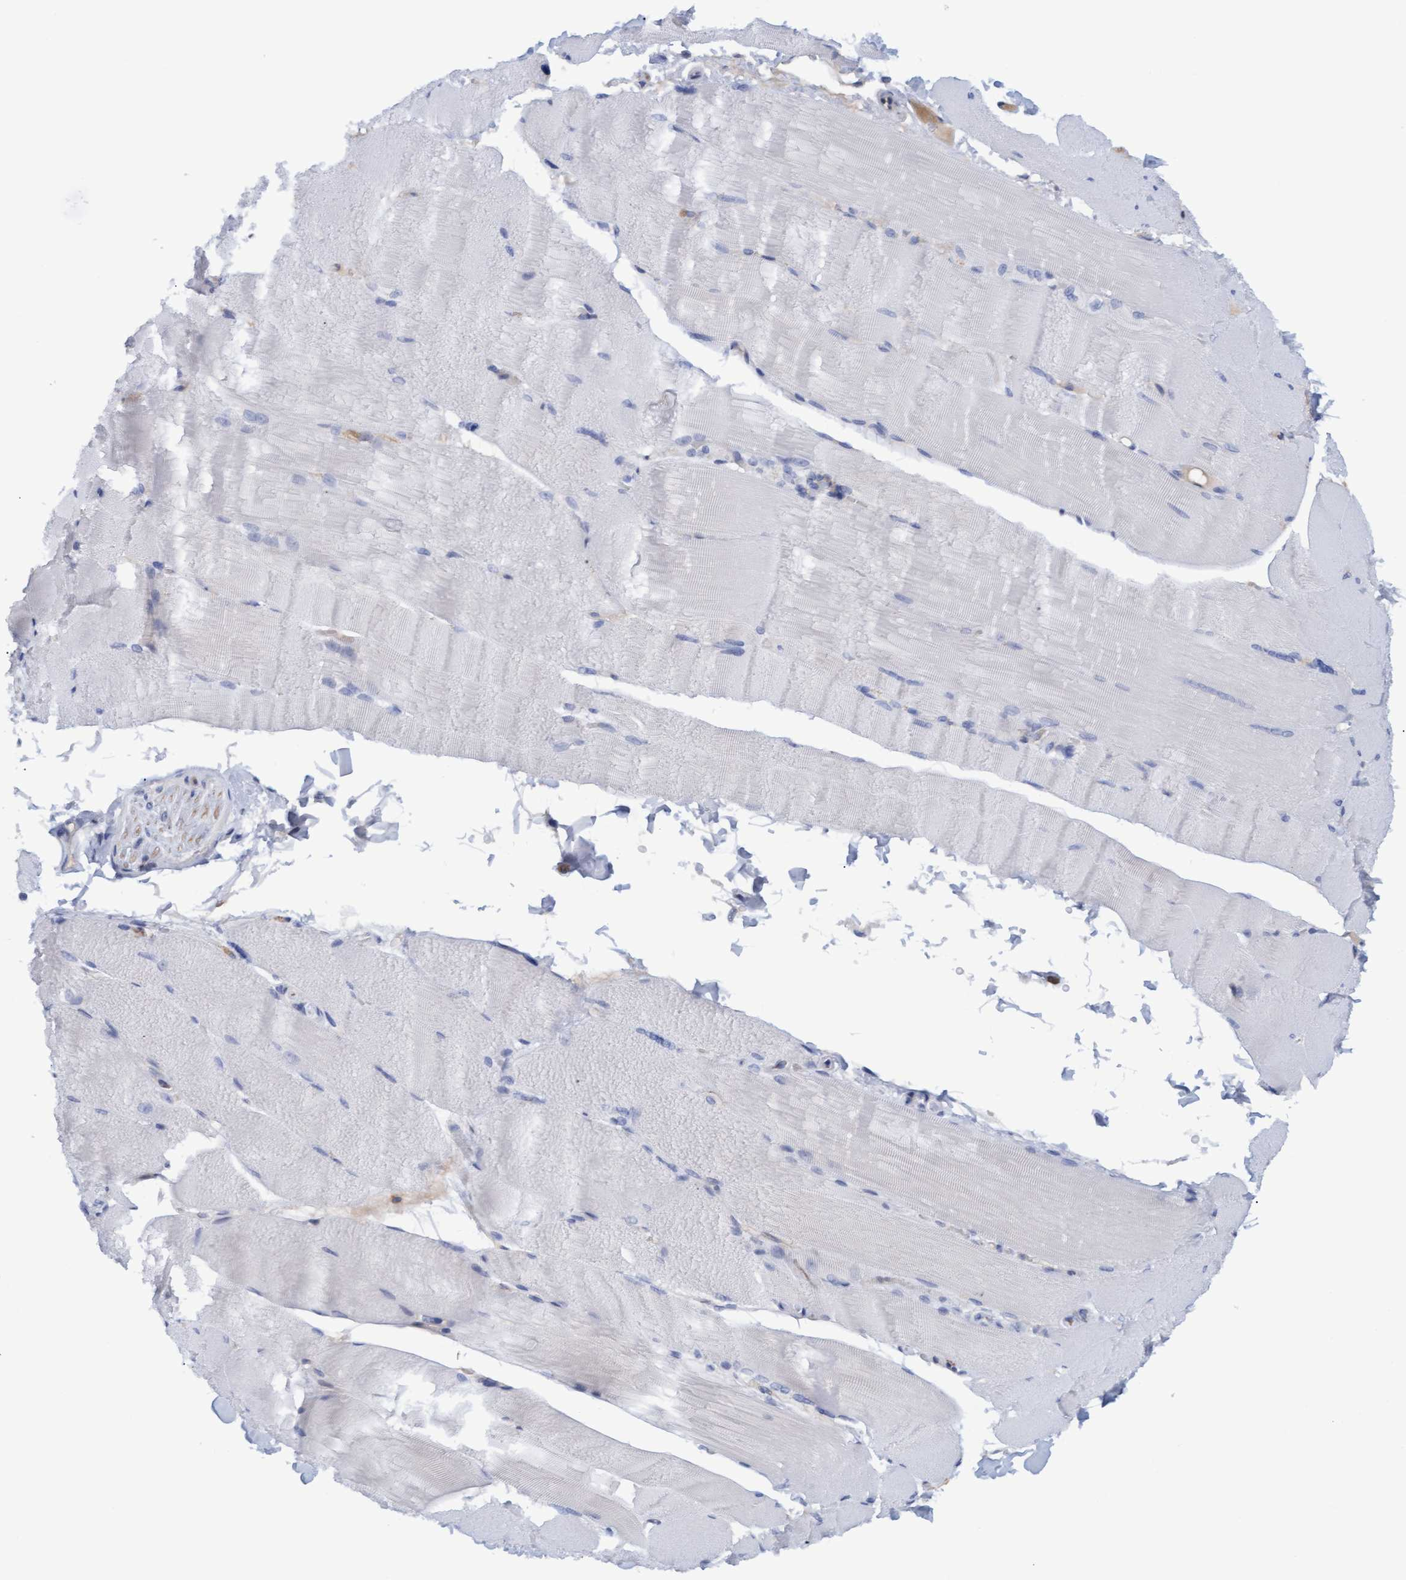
{"staining": {"intensity": "negative", "quantity": "none", "location": "none"}, "tissue": "skeletal muscle", "cell_type": "Myocytes", "image_type": "normal", "snomed": [{"axis": "morphology", "description": "Normal tissue, NOS"}, {"axis": "topography", "description": "Skin"}, {"axis": "topography", "description": "Skeletal muscle"}], "caption": "Myocytes are negative for protein expression in unremarkable human skeletal muscle. The staining was performed using DAB (3,3'-diaminobenzidine) to visualize the protein expression in brown, while the nuclei were stained in blue with hematoxylin (Magnification: 20x).", "gene": "STXBP1", "patient": {"sex": "male", "age": 83}}